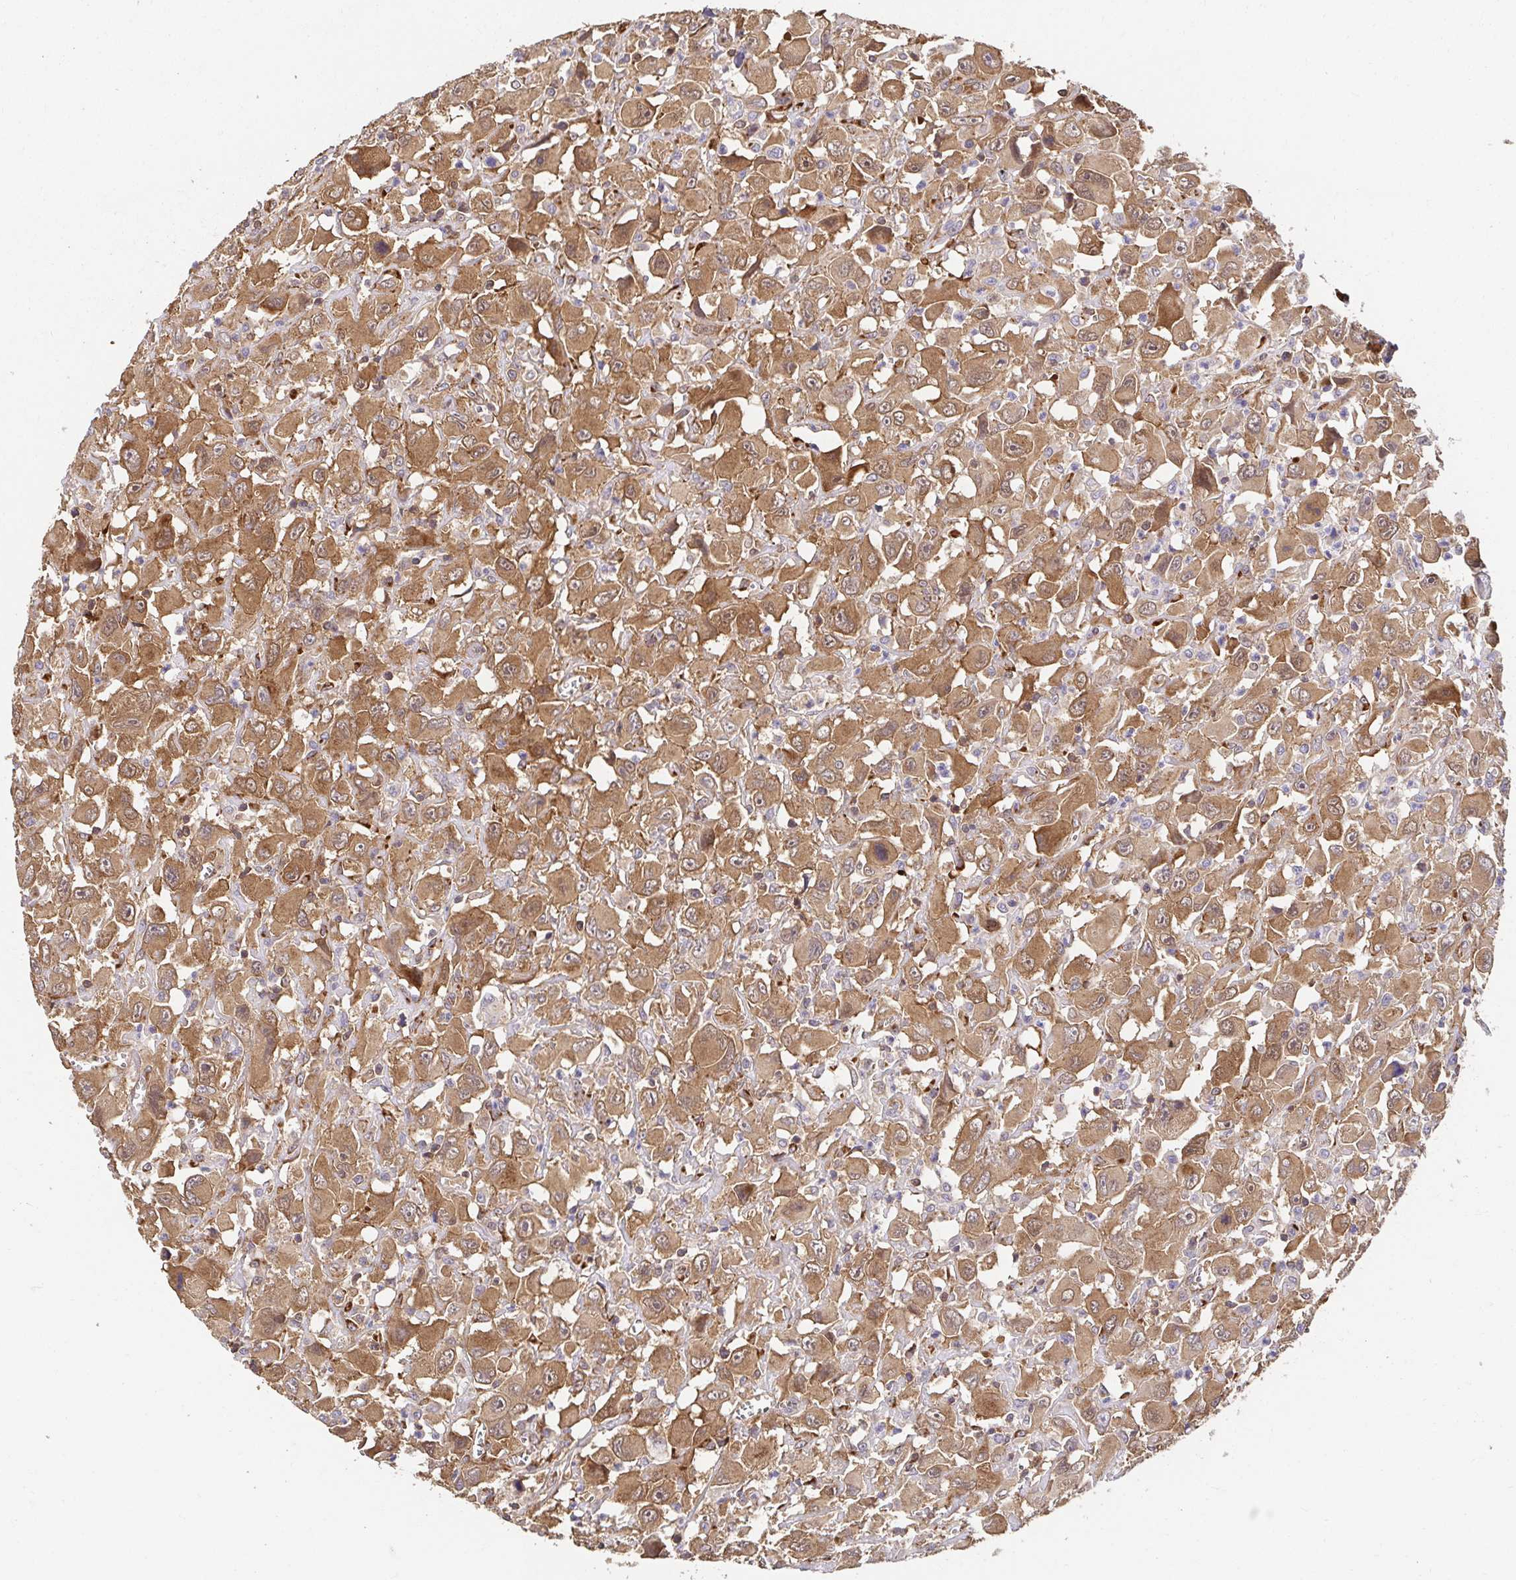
{"staining": {"intensity": "moderate", "quantity": ">75%", "location": "cytoplasmic/membranous"}, "tissue": "head and neck cancer", "cell_type": "Tumor cells", "image_type": "cancer", "snomed": [{"axis": "morphology", "description": "Squamous cell carcinoma, NOS"}, {"axis": "morphology", "description": "Squamous cell carcinoma, metastatic, NOS"}, {"axis": "topography", "description": "Oral tissue"}, {"axis": "topography", "description": "Head-Neck"}], "caption": "An IHC micrograph of neoplastic tissue is shown. Protein staining in brown highlights moderate cytoplasmic/membranous positivity in head and neck cancer (metastatic squamous cell carcinoma) within tumor cells.", "gene": "APBB1", "patient": {"sex": "female", "age": 85}}